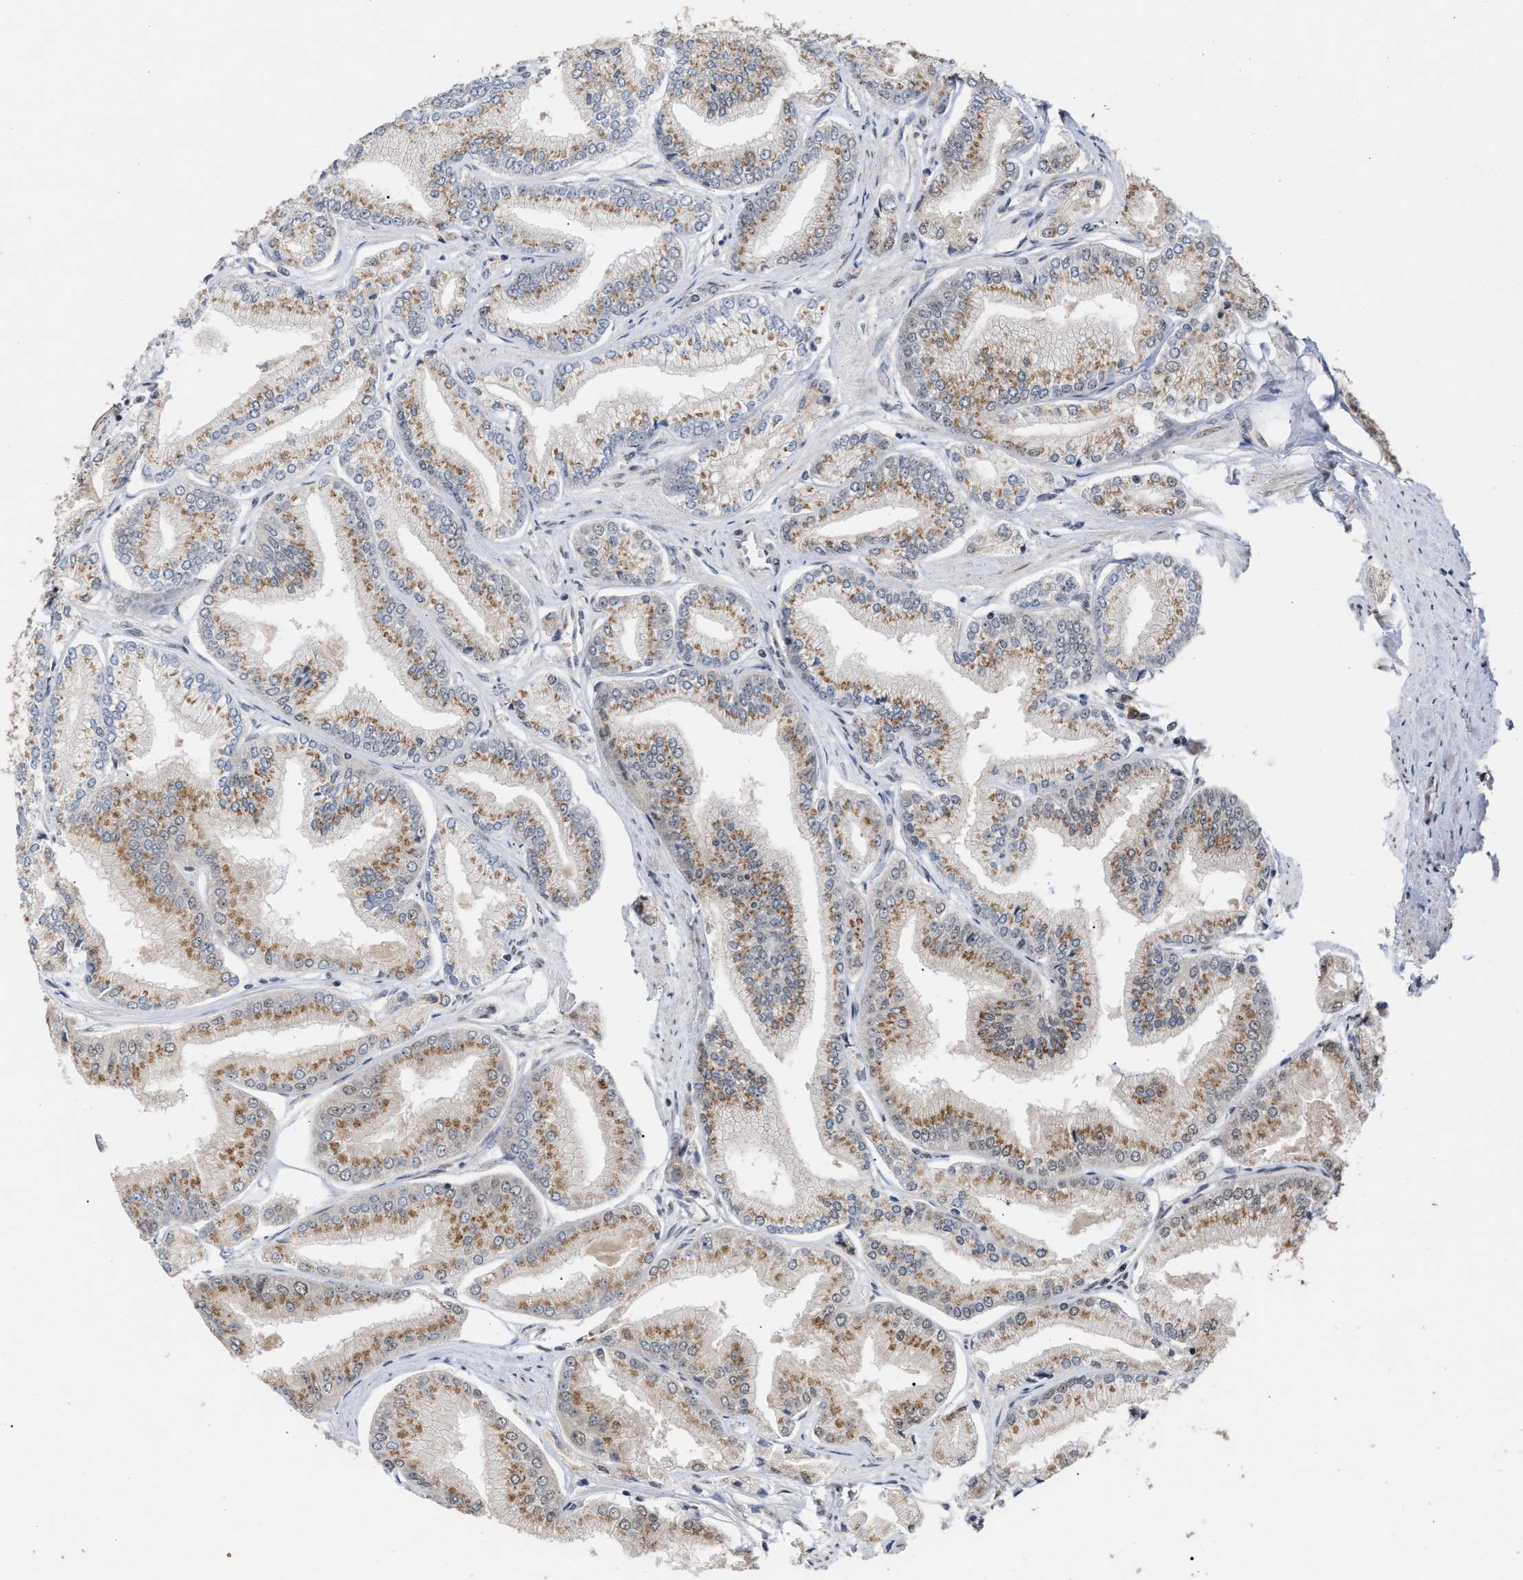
{"staining": {"intensity": "weak", "quantity": ">75%", "location": "cytoplasmic/membranous"}, "tissue": "prostate cancer", "cell_type": "Tumor cells", "image_type": "cancer", "snomed": [{"axis": "morphology", "description": "Adenocarcinoma, Low grade"}, {"axis": "topography", "description": "Prostate"}], "caption": "The image exhibits staining of prostate cancer (low-grade adenocarcinoma), revealing weak cytoplasmic/membranous protein staining (brown color) within tumor cells.", "gene": "MKNK2", "patient": {"sex": "male", "age": 52}}